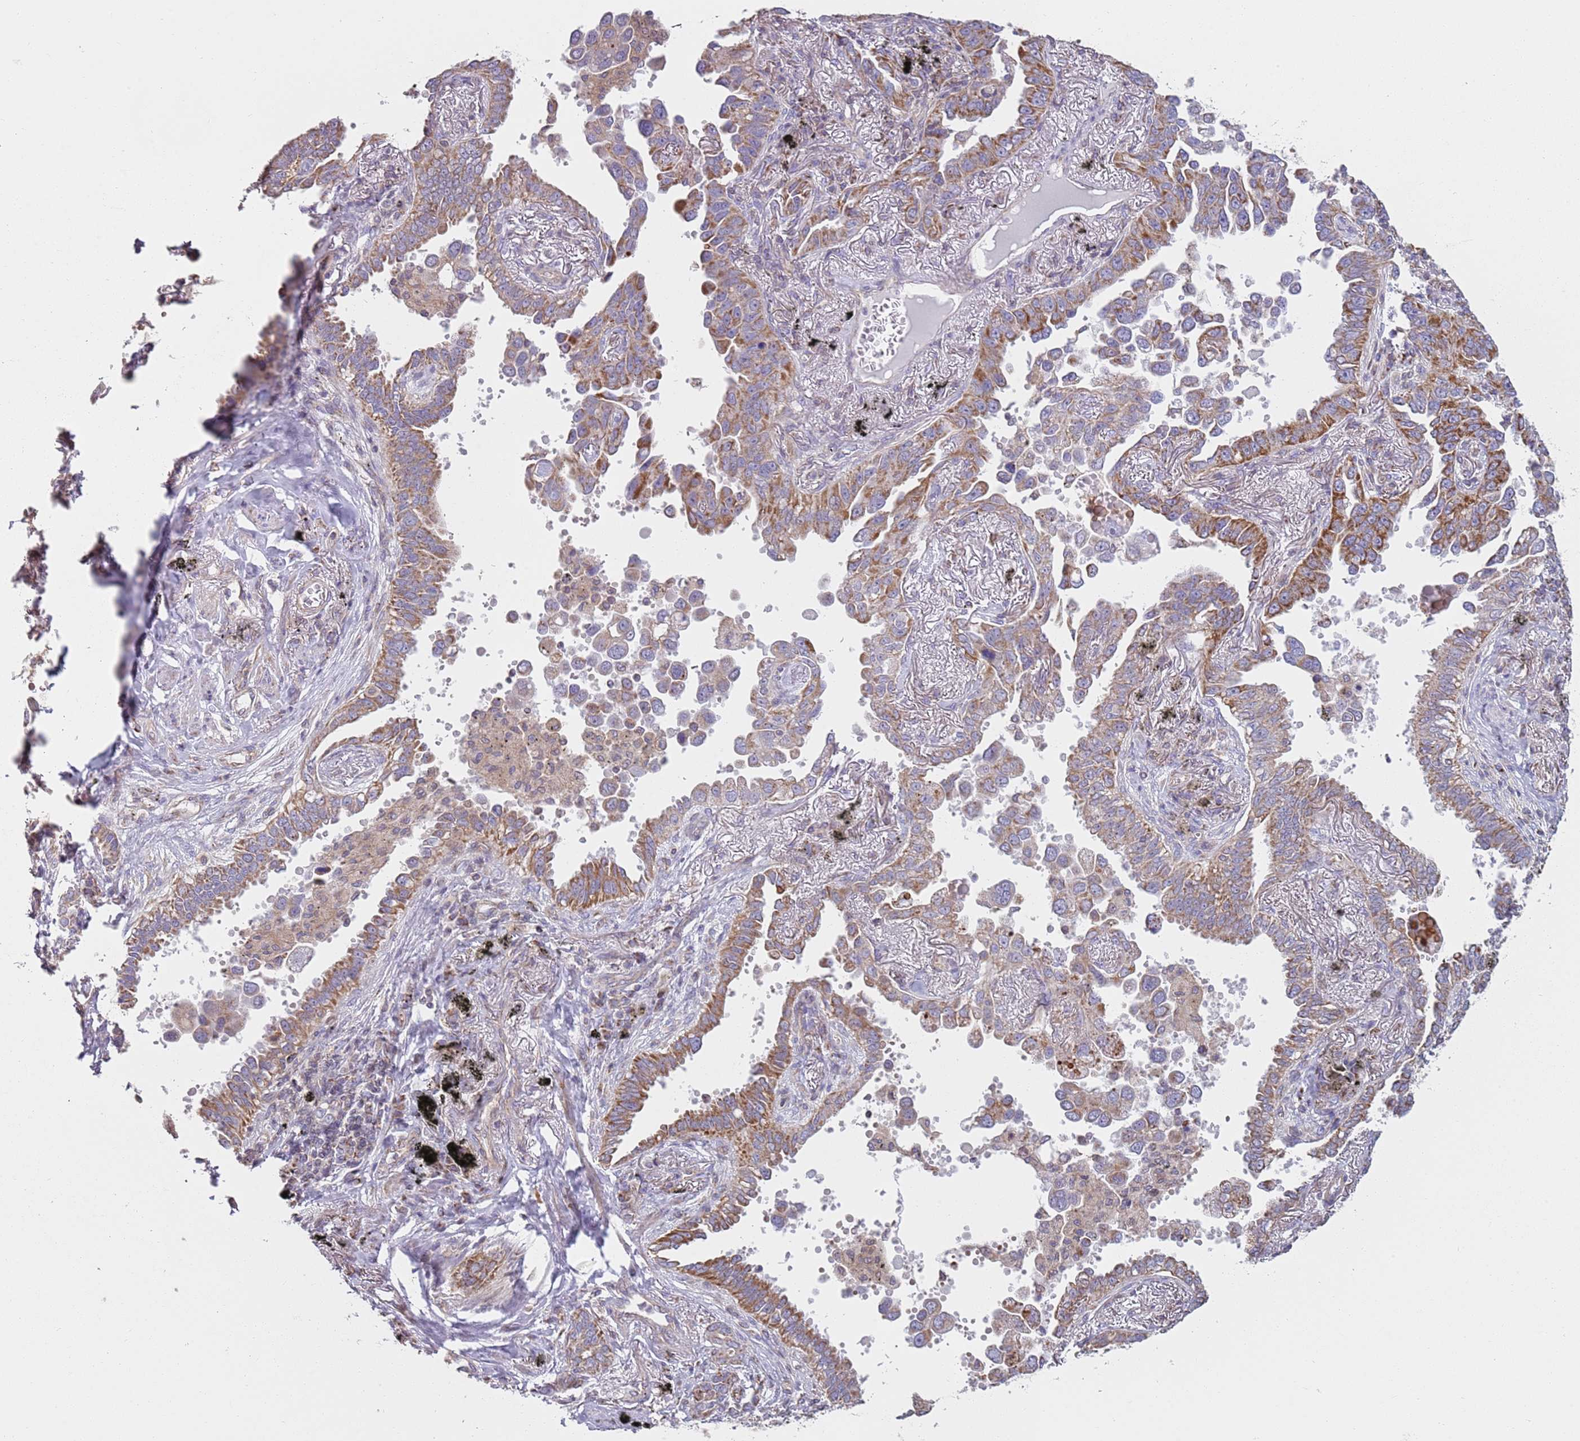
{"staining": {"intensity": "moderate", "quantity": ">75%", "location": "cytoplasmic/membranous"}, "tissue": "lung cancer", "cell_type": "Tumor cells", "image_type": "cancer", "snomed": [{"axis": "morphology", "description": "Adenocarcinoma, NOS"}, {"axis": "topography", "description": "Lung"}], "caption": "Protein staining reveals moderate cytoplasmic/membranous expression in approximately >75% of tumor cells in lung cancer (adenocarcinoma). The staining is performed using DAB brown chromogen to label protein expression. The nuclei are counter-stained blue using hematoxylin.", "gene": "GAS8", "patient": {"sex": "male", "age": 67}}